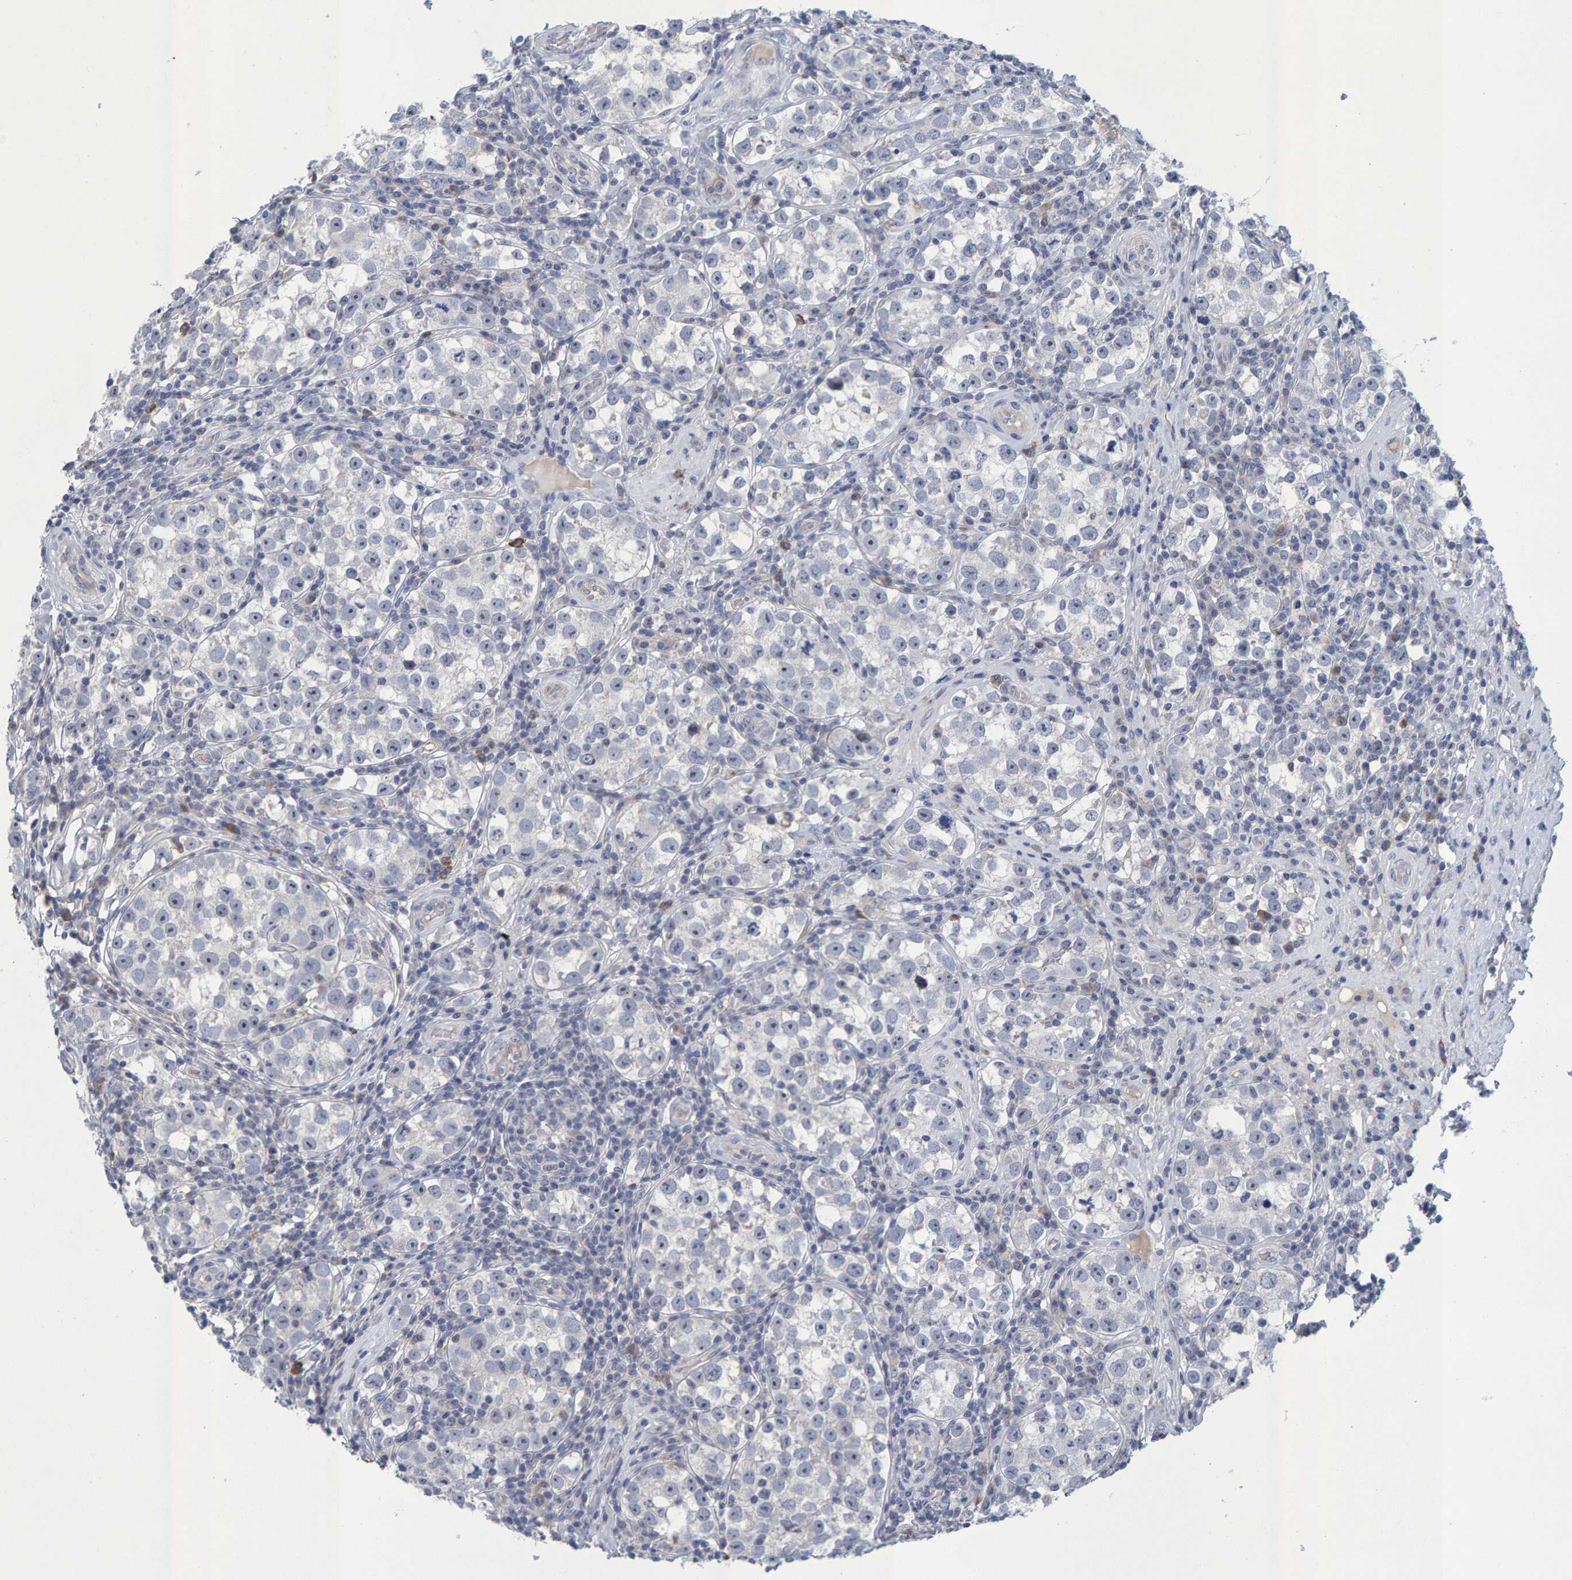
{"staining": {"intensity": "weak", "quantity": "25%-75%", "location": "nuclear"}, "tissue": "testis cancer", "cell_type": "Tumor cells", "image_type": "cancer", "snomed": [{"axis": "morphology", "description": "Normal tissue, NOS"}, {"axis": "morphology", "description": "Seminoma, NOS"}, {"axis": "topography", "description": "Testis"}], "caption": "Testis cancer (seminoma) stained for a protein reveals weak nuclear positivity in tumor cells. (IHC, brightfield microscopy, high magnification).", "gene": "ZNF77", "patient": {"sex": "male", "age": 43}}